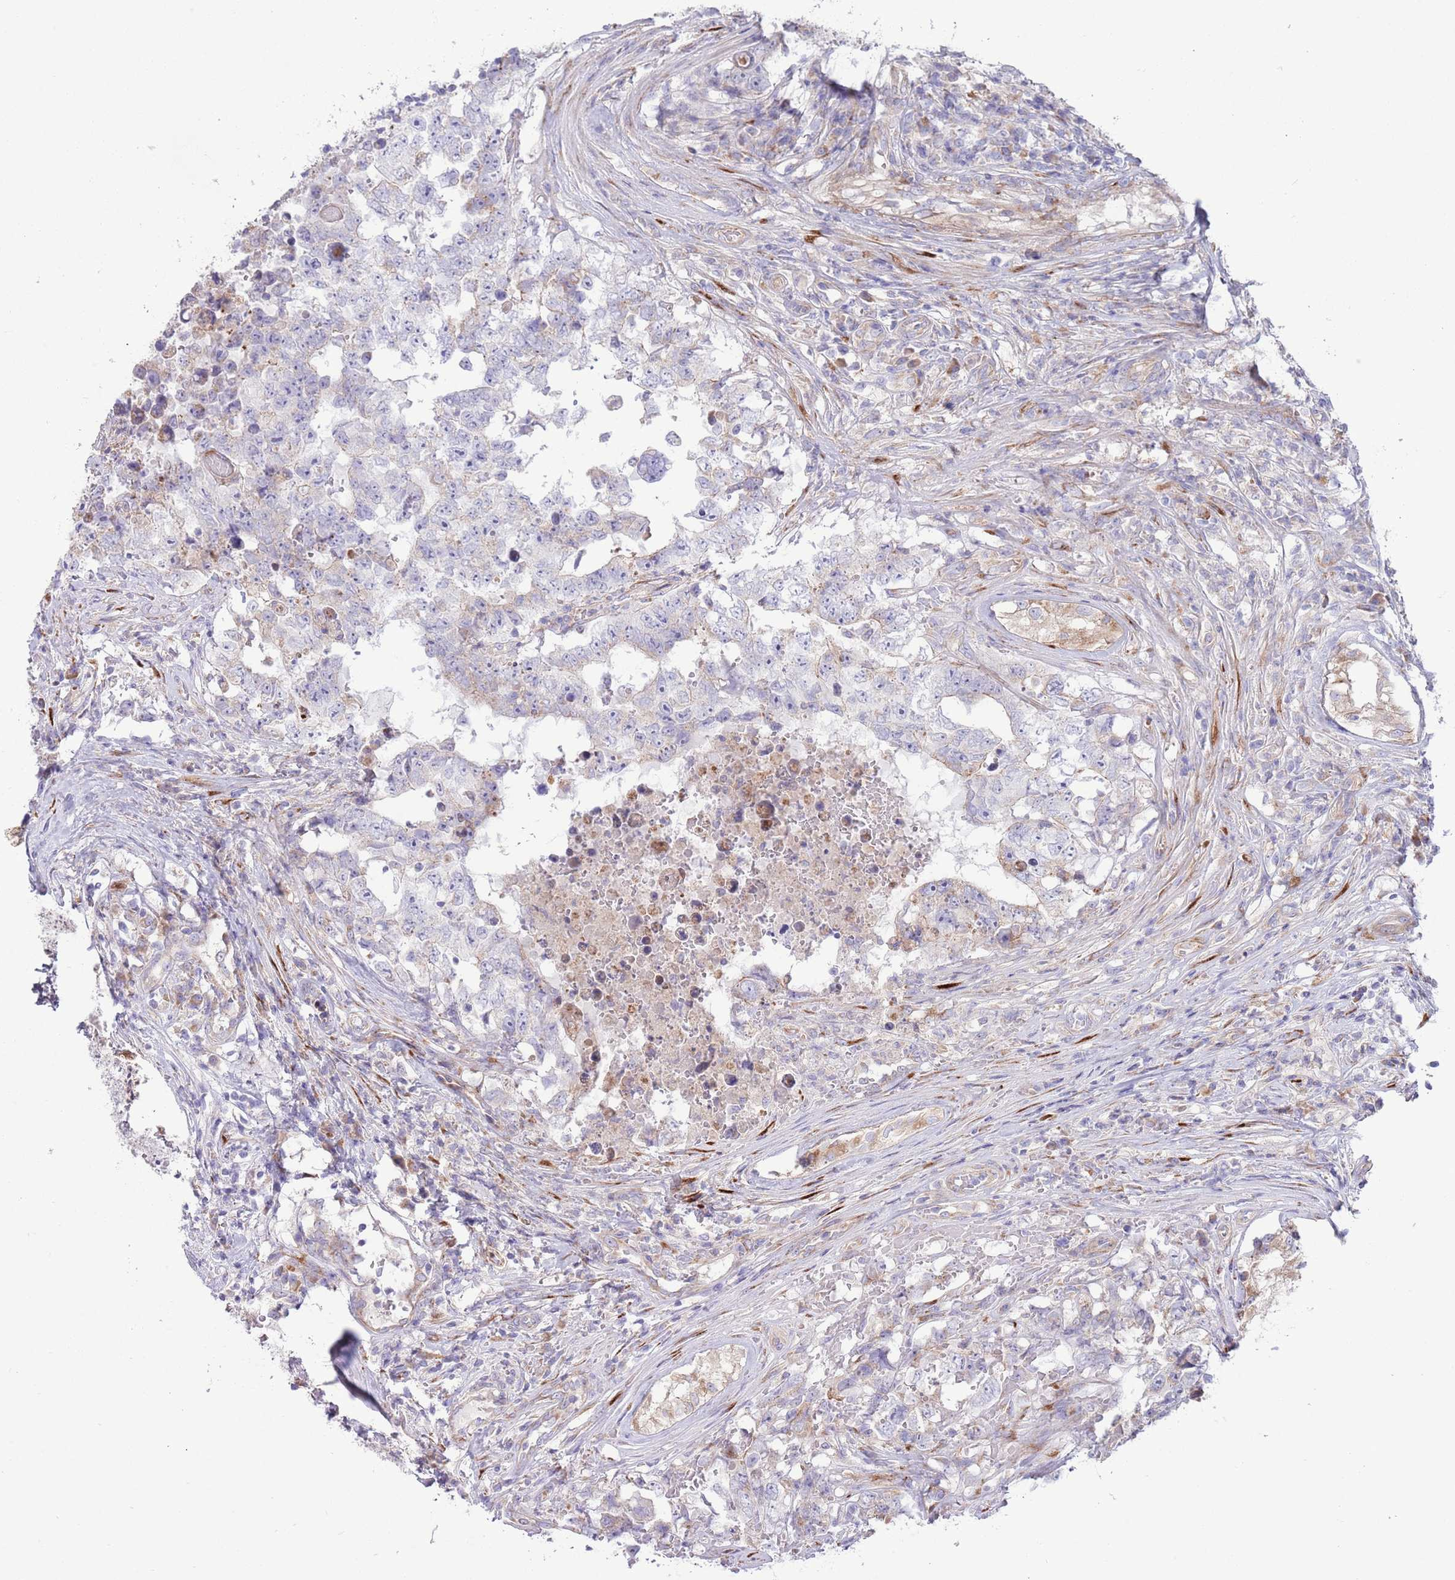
{"staining": {"intensity": "negative", "quantity": "none", "location": "none"}, "tissue": "testis cancer", "cell_type": "Tumor cells", "image_type": "cancer", "snomed": [{"axis": "morphology", "description": "Normal tissue, NOS"}, {"axis": "morphology", "description": "Carcinoma, Embryonal, NOS"}, {"axis": "topography", "description": "Testis"}, {"axis": "topography", "description": "Epididymis"}], "caption": "The immunohistochemistry histopathology image has no significant expression in tumor cells of testis embryonal carcinoma tissue.", "gene": "TOMM5", "patient": {"sex": "male", "age": 25}}